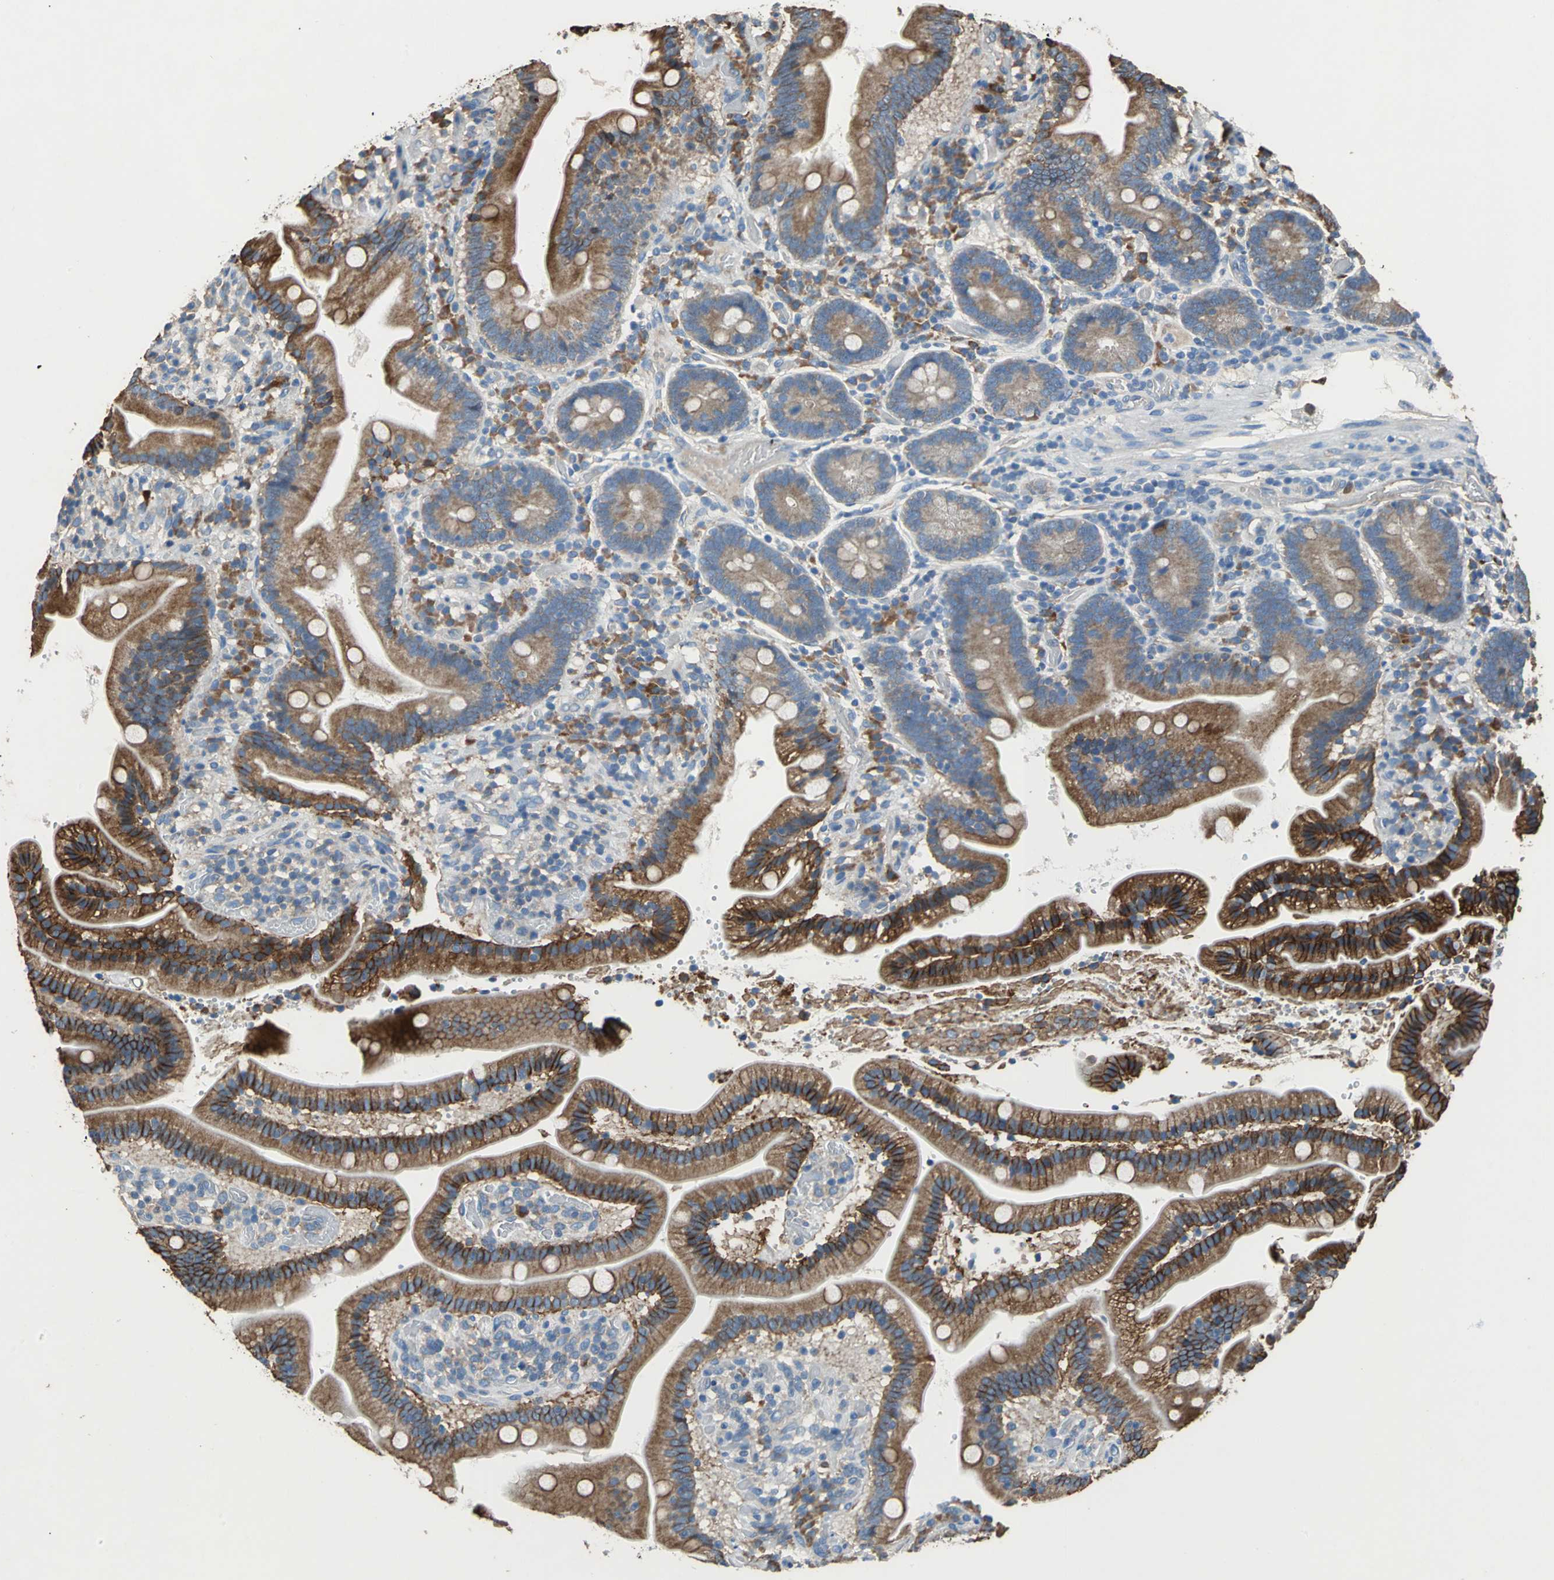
{"staining": {"intensity": "moderate", "quantity": ">75%", "location": "cytoplasmic/membranous"}, "tissue": "duodenum", "cell_type": "Glandular cells", "image_type": "normal", "snomed": [{"axis": "morphology", "description": "Normal tissue, NOS"}, {"axis": "topography", "description": "Duodenum"}], "caption": "Glandular cells display medium levels of moderate cytoplasmic/membranous positivity in approximately >75% of cells in unremarkable human duodenum.", "gene": "HEPH", "patient": {"sex": "male", "age": 66}}